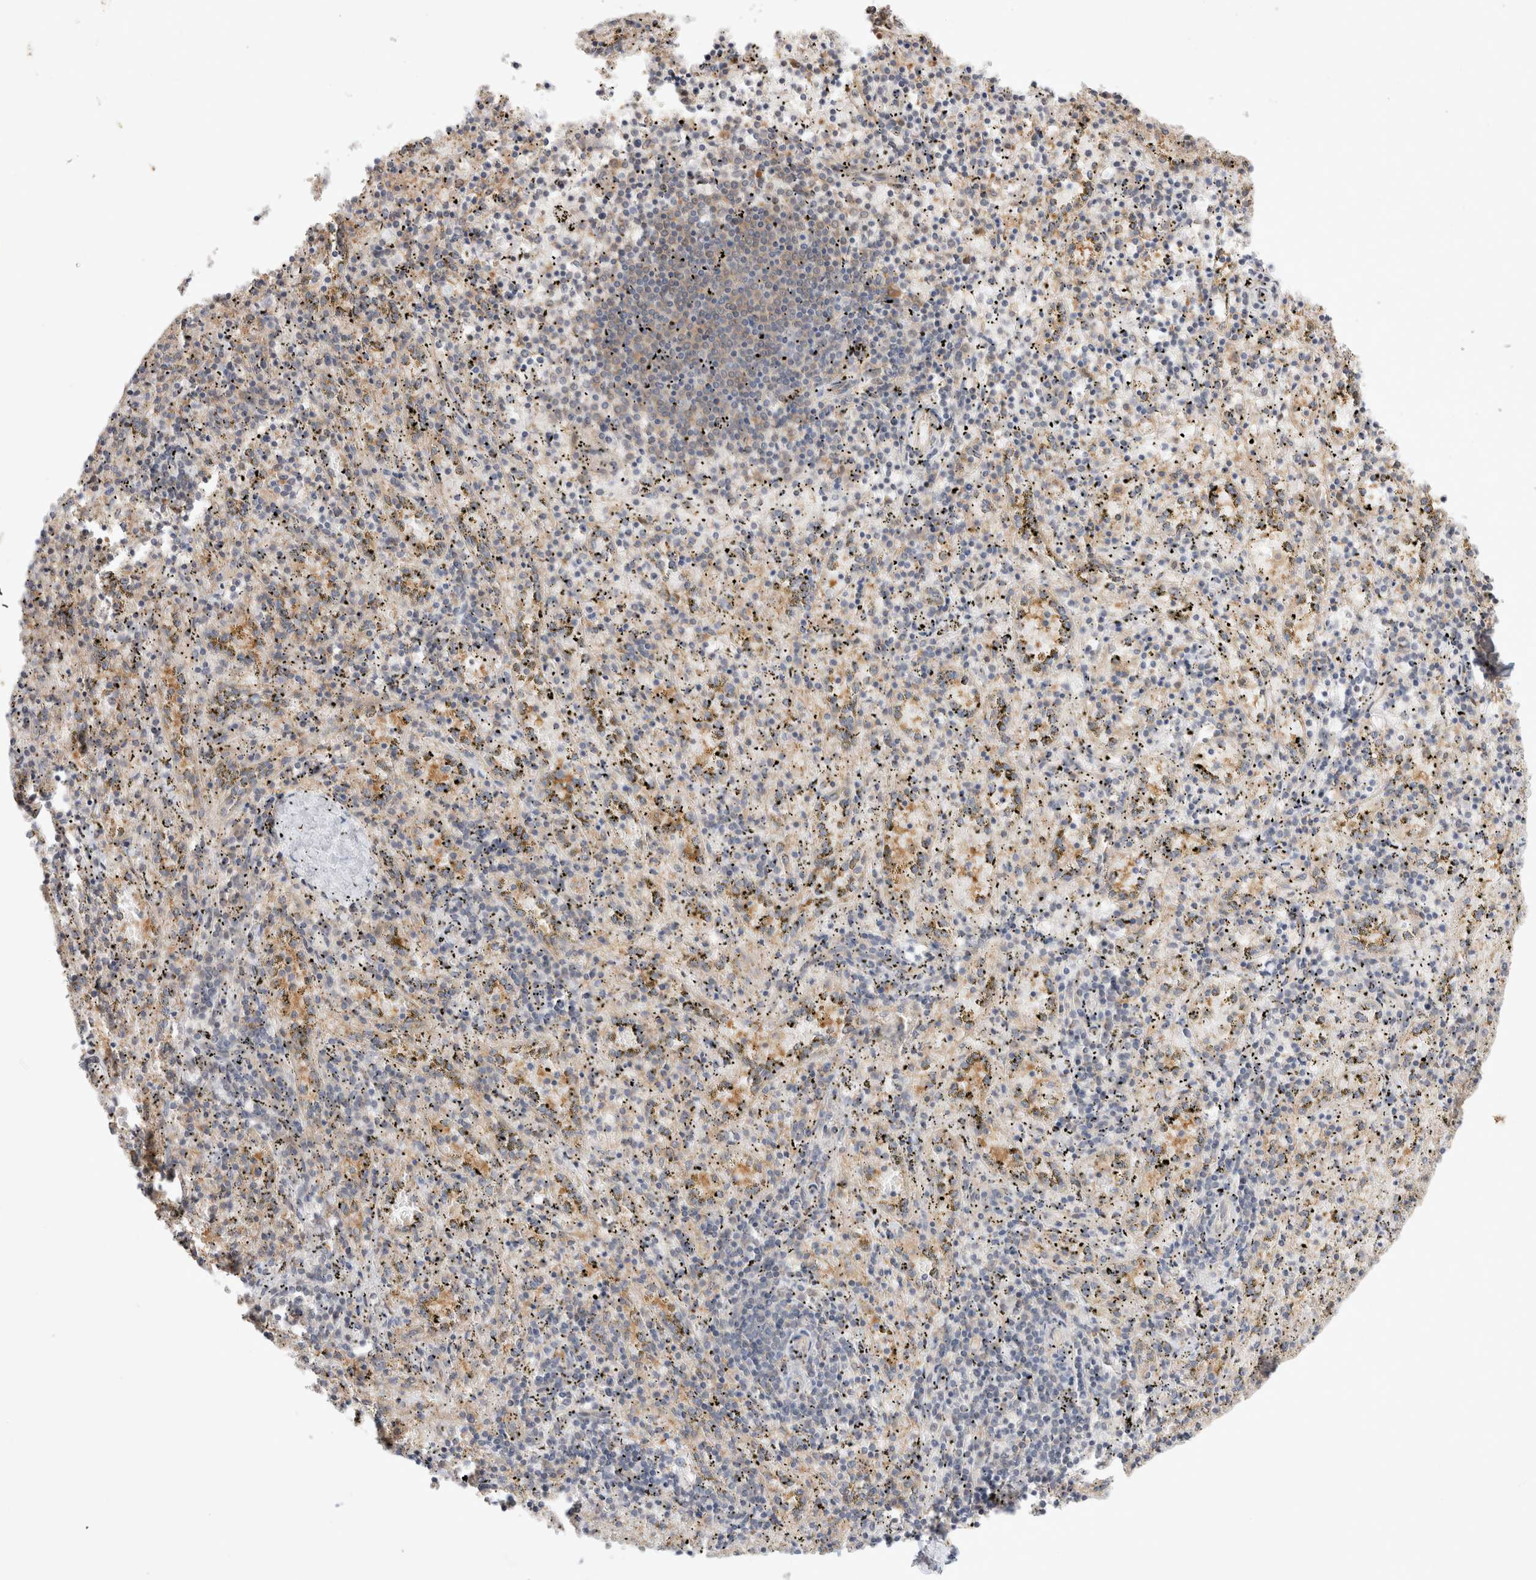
{"staining": {"intensity": "weak", "quantity": "<25%", "location": "cytoplasmic/membranous"}, "tissue": "spleen", "cell_type": "Cells in red pulp", "image_type": "normal", "snomed": [{"axis": "morphology", "description": "Normal tissue, NOS"}, {"axis": "topography", "description": "Spleen"}], "caption": "Cells in red pulp show no significant protein expression in normal spleen. (DAB (3,3'-diaminobenzidine) immunohistochemistry (IHC) with hematoxylin counter stain).", "gene": "HTT", "patient": {"sex": "male", "age": 11}}